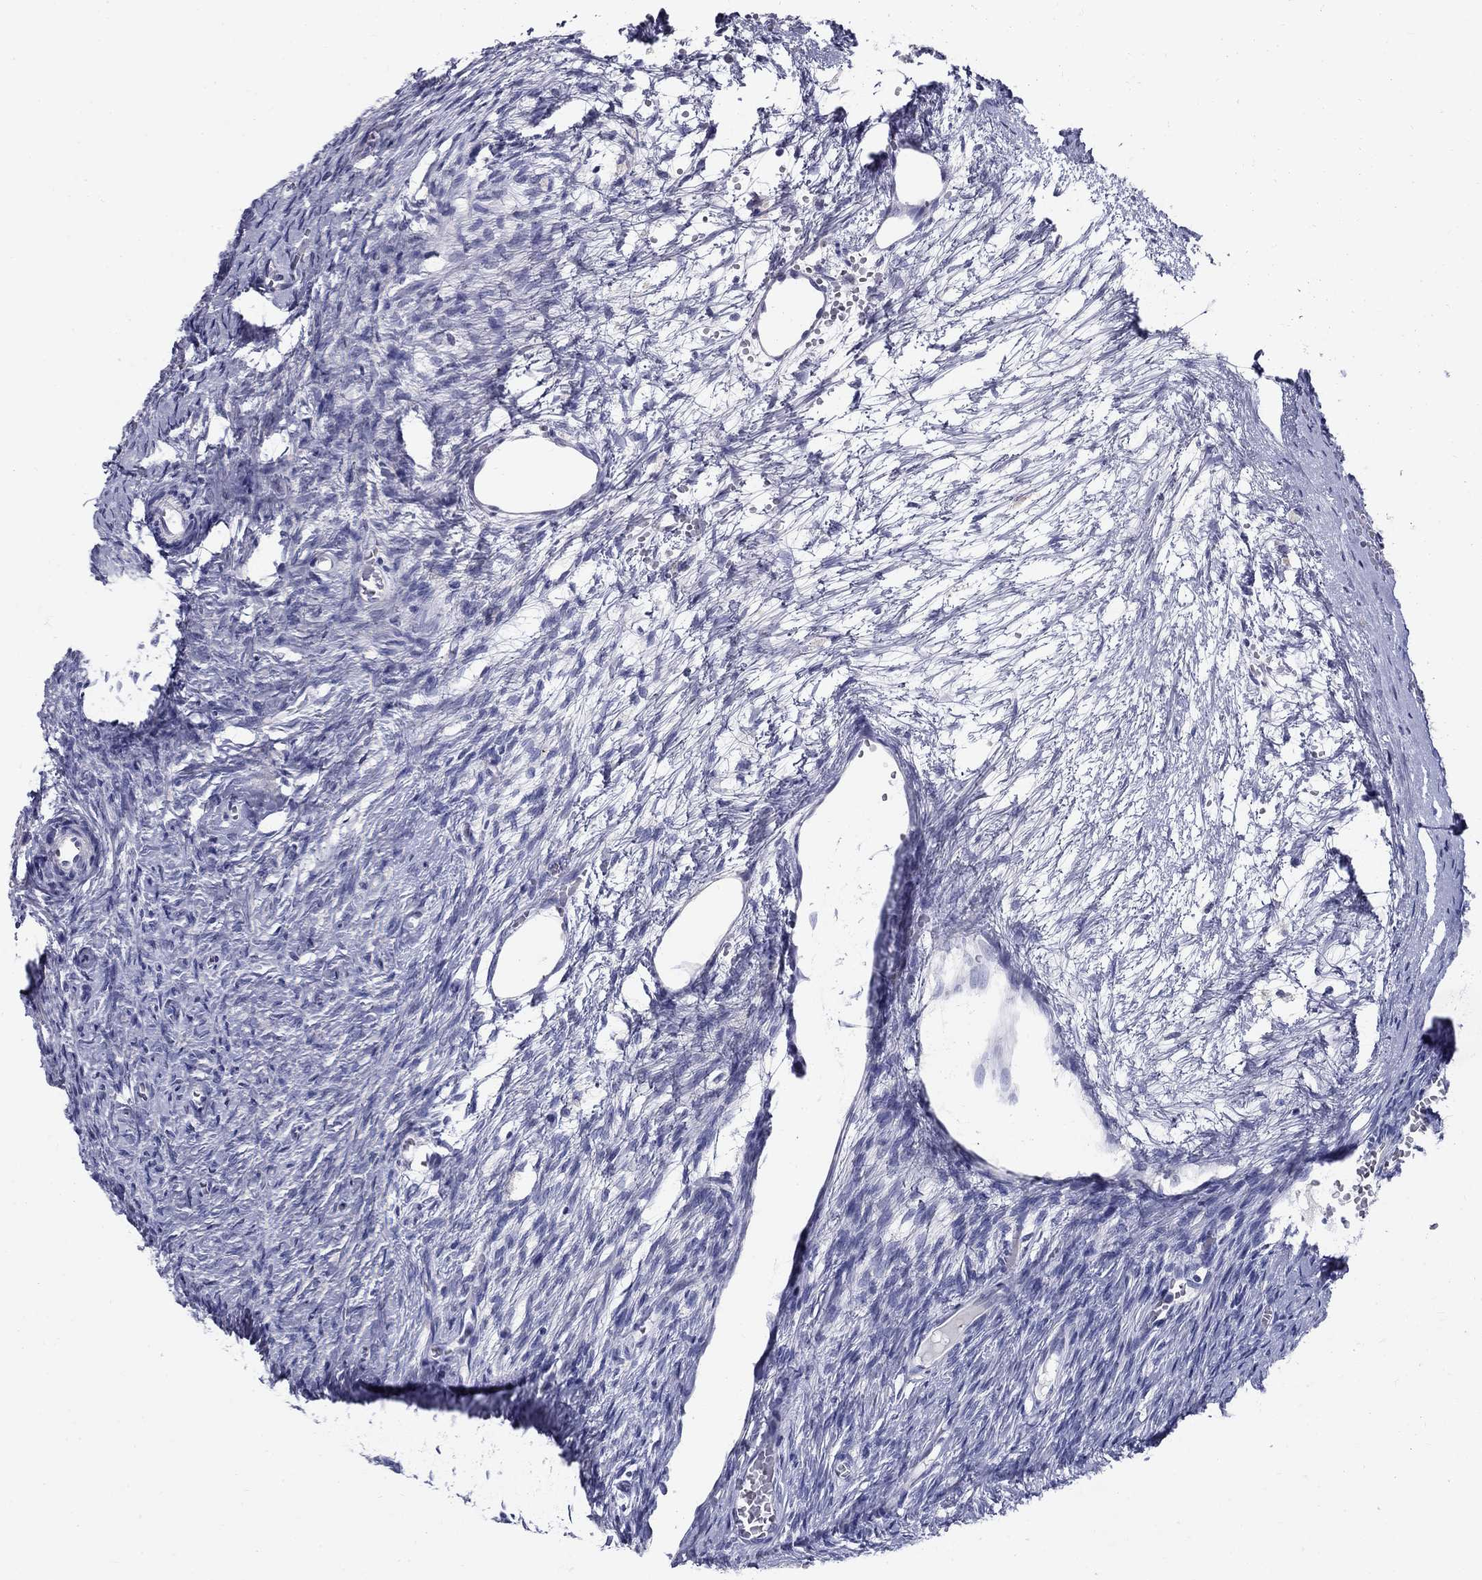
{"staining": {"intensity": "negative", "quantity": "none", "location": "none"}, "tissue": "ovary", "cell_type": "Follicle cells", "image_type": "normal", "snomed": [{"axis": "morphology", "description": "Normal tissue, NOS"}, {"axis": "topography", "description": "Ovary"}], "caption": "Immunohistochemistry (IHC) histopathology image of benign human ovary stained for a protein (brown), which demonstrates no staining in follicle cells. (Brightfield microscopy of DAB (3,3'-diaminobenzidine) immunohistochemistry at high magnification).", "gene": "TP53TG5", "patient": {"sex": "female", "age": 39}}